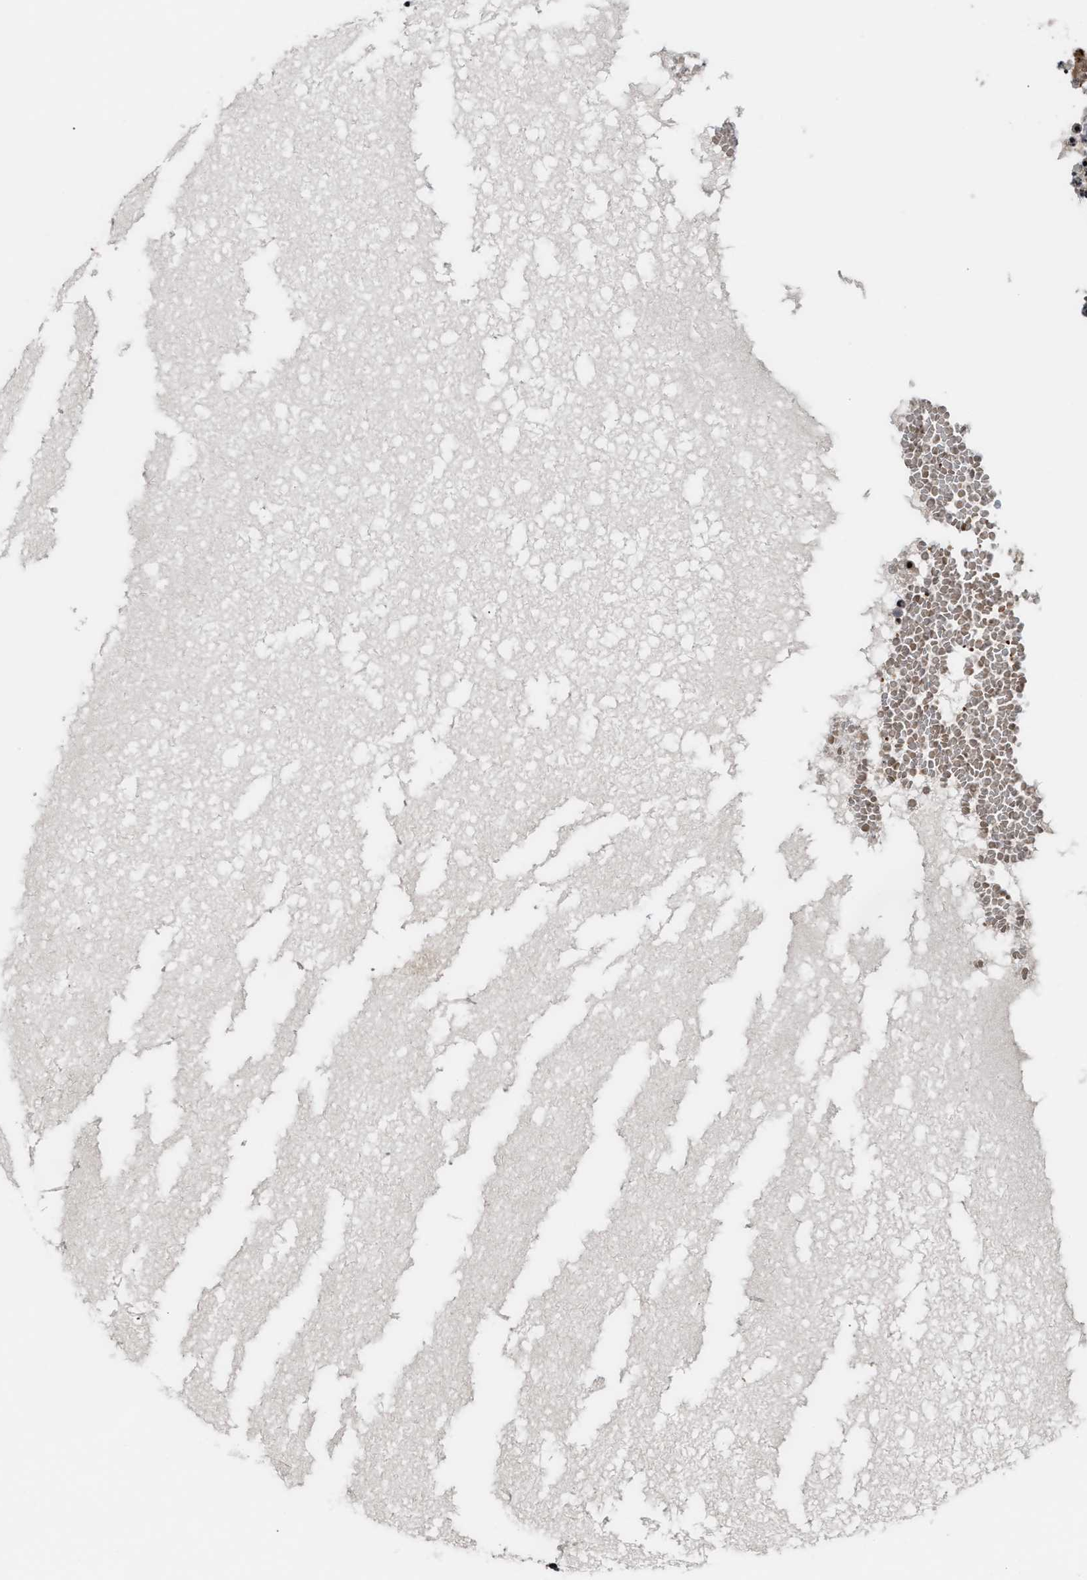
{"staining": {"intensity": "weak", "quantity": "25%-75%", "location": "nuclear"}, "tissue": "ovary", "cell_type": "Ovarian stroma cells", "image_type": "normal", "snomed": [{"axis": "morphology", "description": "Normal tissue, NOS"}, {"axis": "topography", "description": "Ovary"}], "caption": "Immunohistochemistry of normal human ovary reveals low levels of weak nuclear staining in about 25%-75% of ovarian stroma cells.", "gene": "STAU2", "patient": {"sex": "female", "age": 35}}